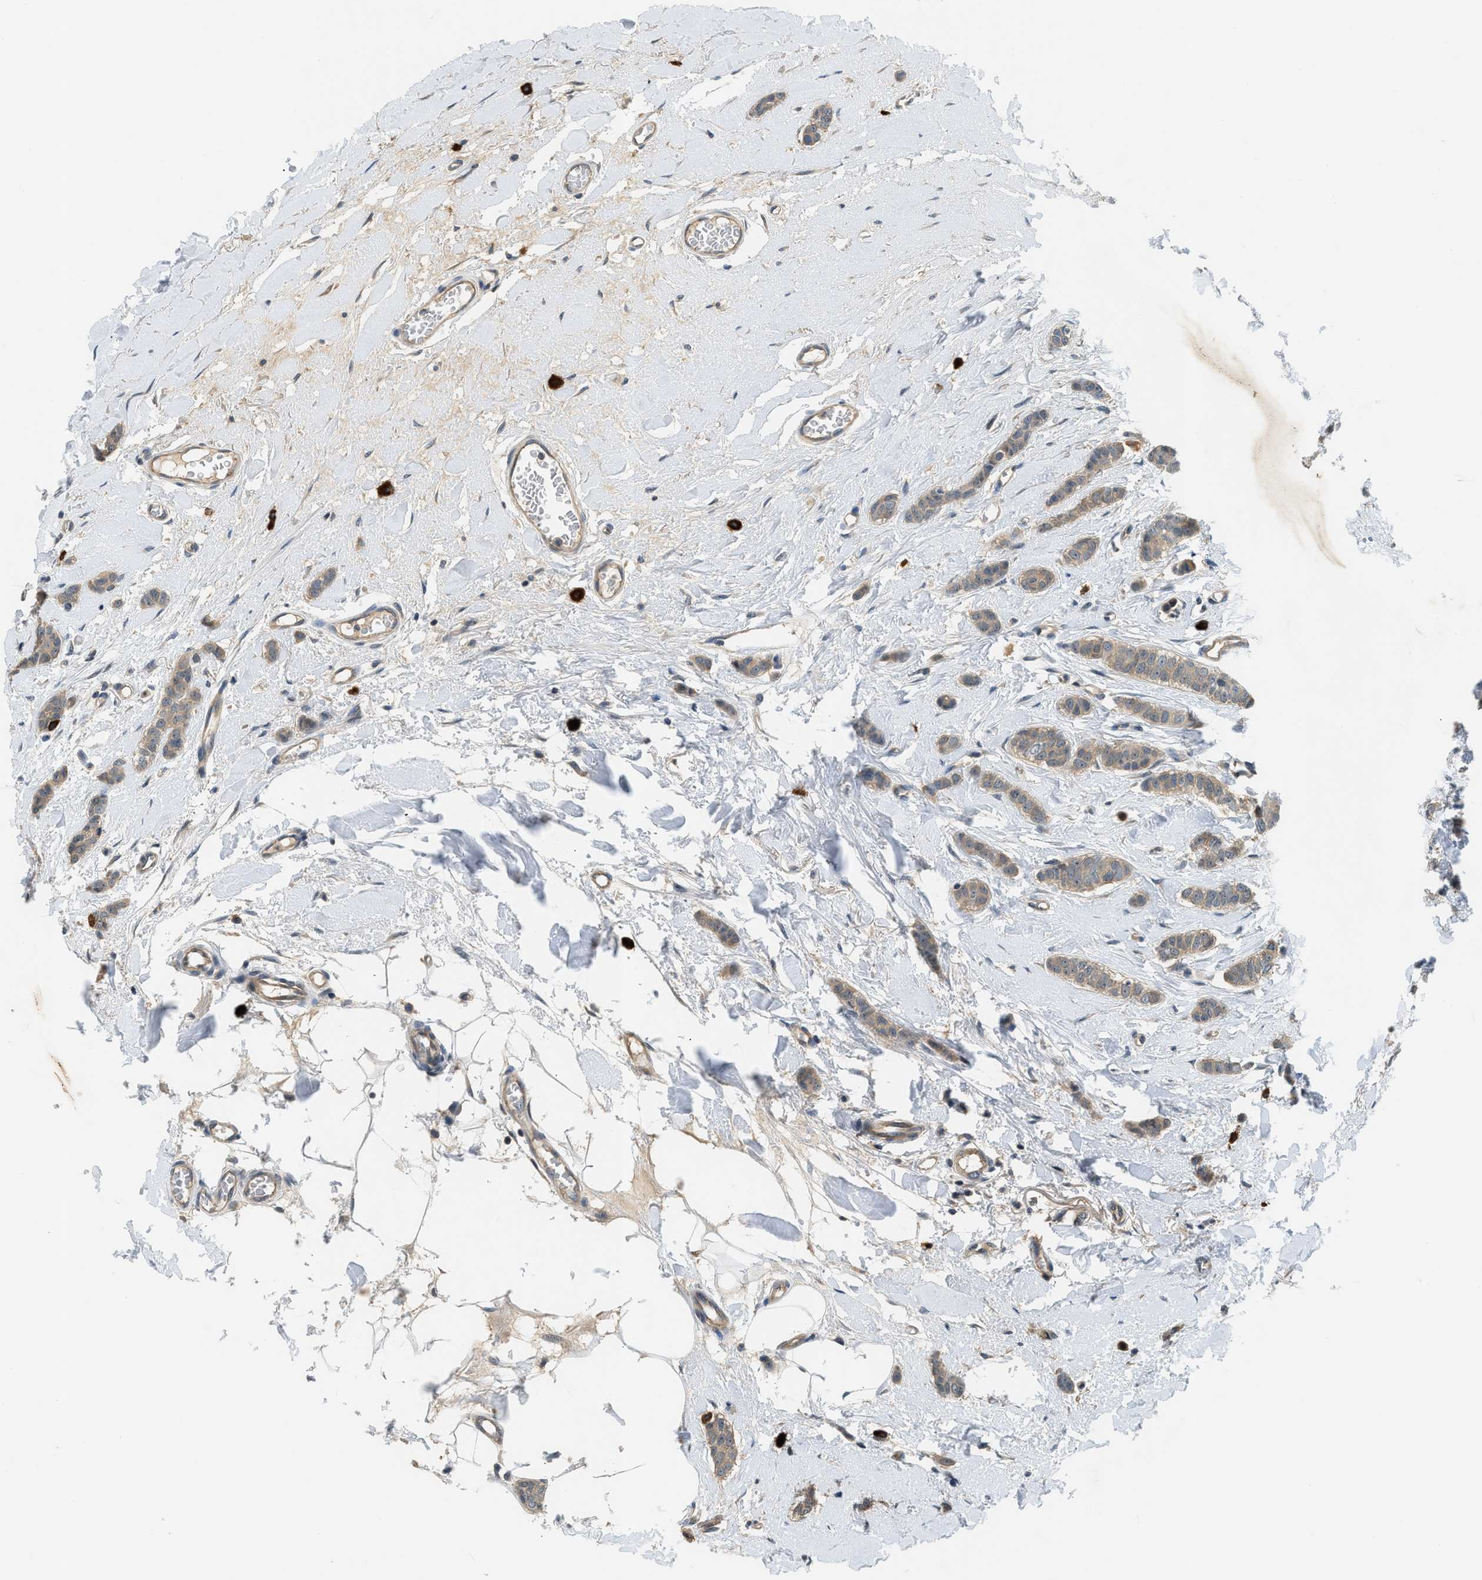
{"staining": {"intensity": "weak", "quantity": ">75%", "location": "cytoplasmic/membranous"}, "tissue": "breast cancer", "cell_type": "Tumor cells", "image_type": "cancer", "snomed": [{"axis": "morphology", "description": "Lobular carcinoma"}, {"axis": "topography", "description": "Skin"}, {"axis": "topography", "description": "Breast"}], "caption": "High-magnification brightfield microscopy of breast cancer stained with DAB (brown) and counterstained with hematoxylin (blue). tumor cells exhibit weak cytoplasmic/membranous expression is present in approximately>75% of cells.", "gene": "CBLB", "patient": {"sex": "female", "age": 46}}